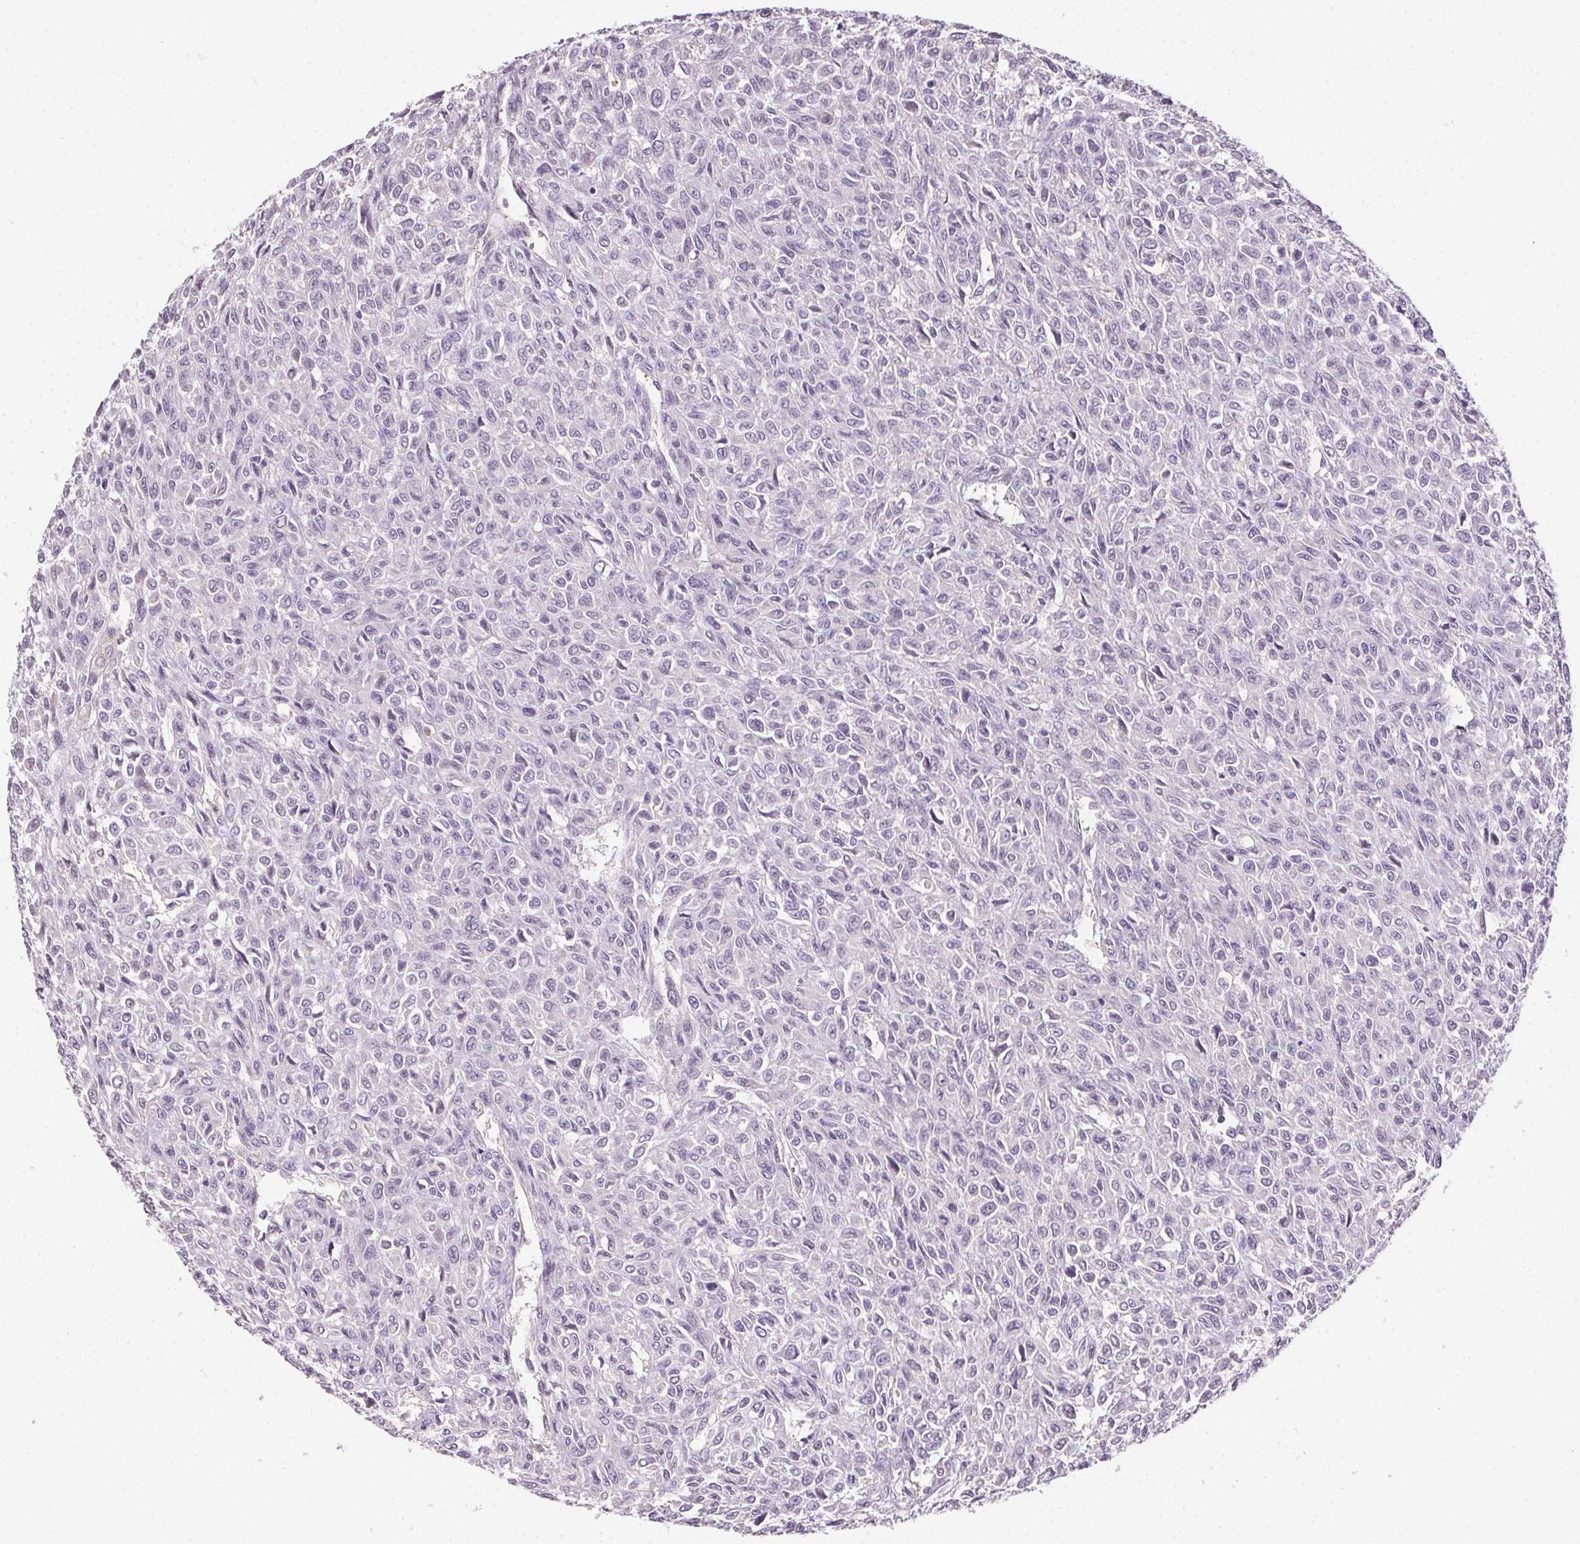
{"staining": {"intensity": "negative", "quantity": "none", "location": "none"}, "tissue": "renal cancer", "cell_type": "Tumor cells", "image_type": "cancer", "snomed": [{"axis": "morphology", "description": "Adenocarcinoma, NOS"}, {"axis": "topography", "description": "Kidney"}], "caption": "This histopathology image is of adenocarcinoma (renal) stained with IHC to label a protein in brown with the nuclei are counter-stained blue. There is no staining in tumor cells.", "gene": "ALDH8A1", "patient": {"sex": "male", "age": 58}}